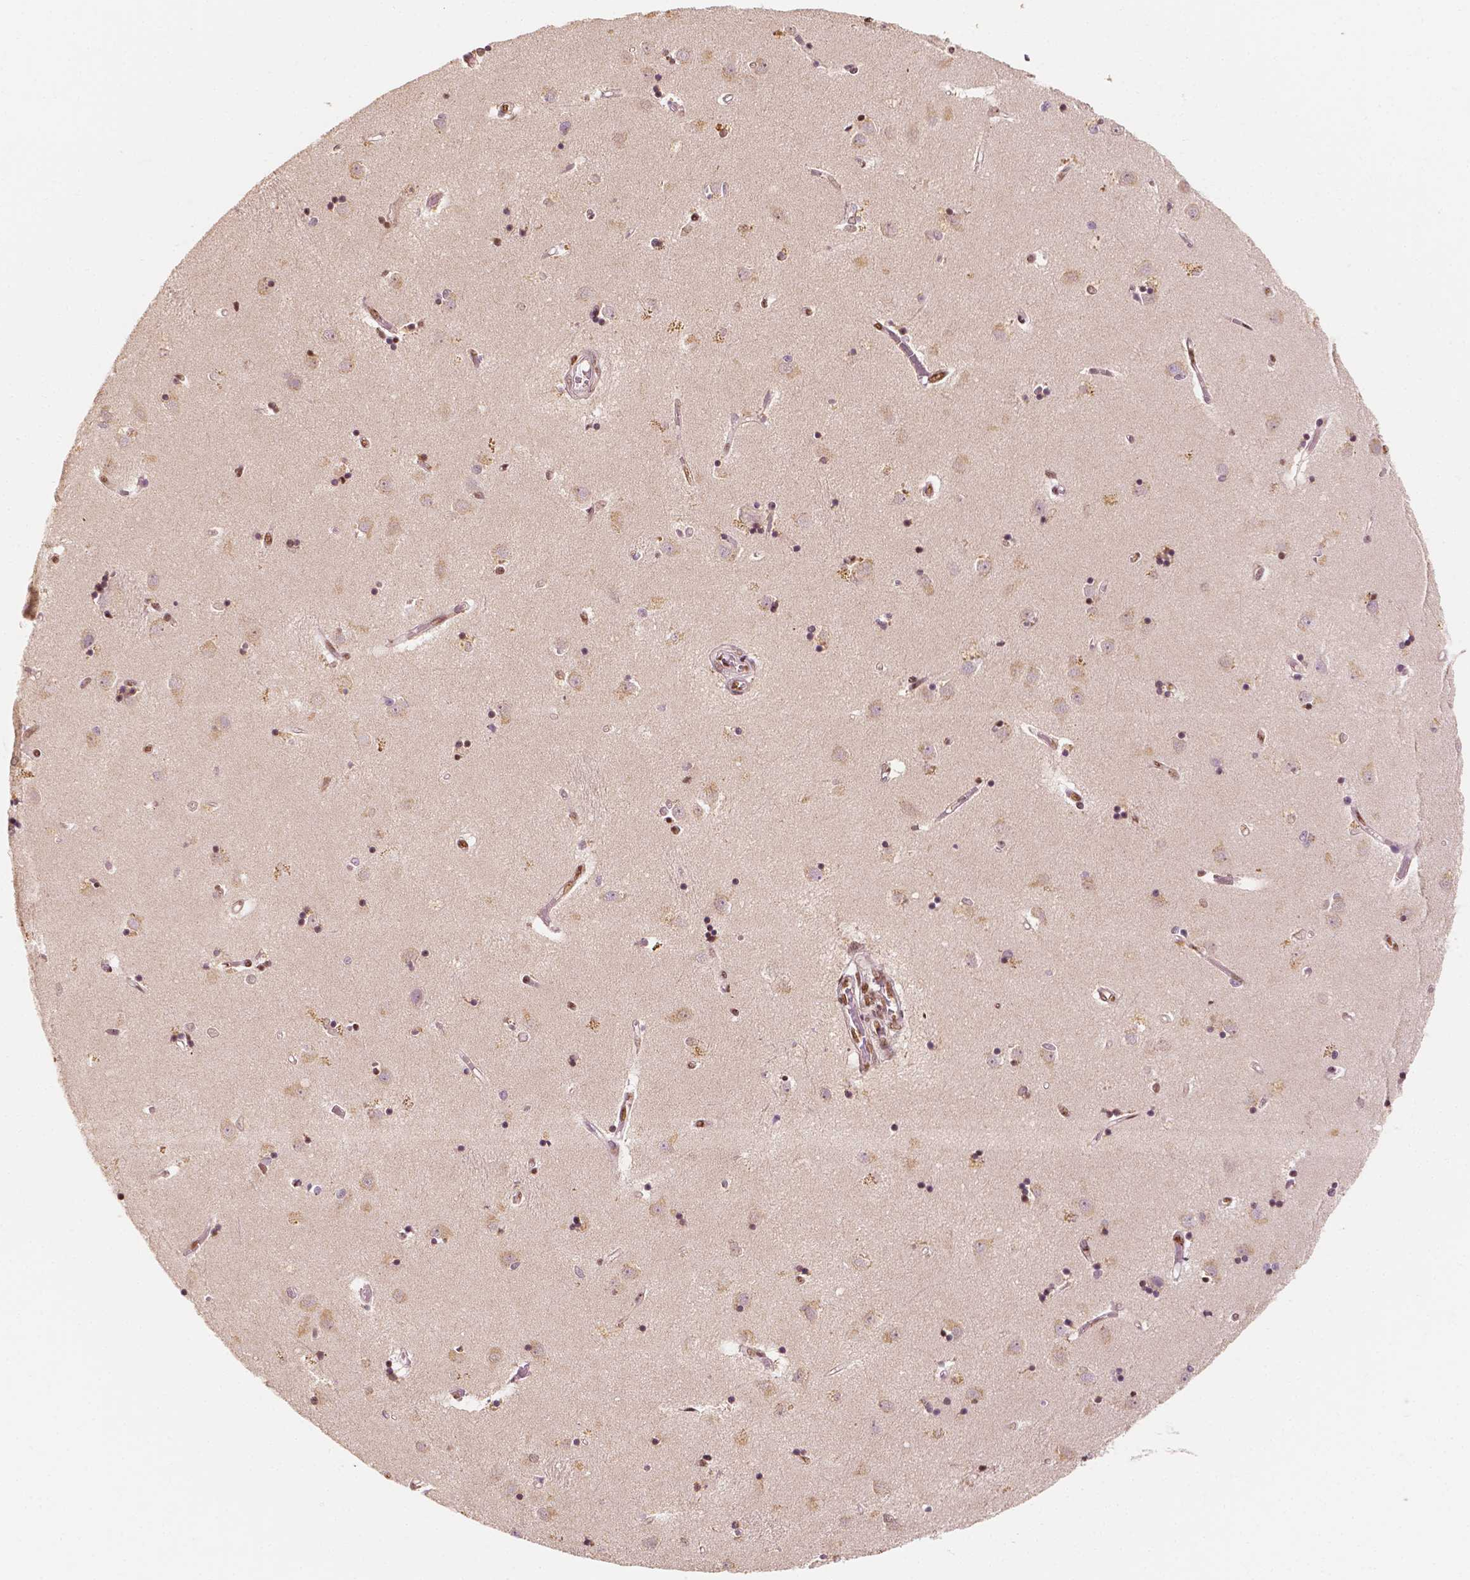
{"staining": {"intensity": "moderate", "quantity": "25%-75%", "location": "nuclear"}, "tissue": "caudate", "cell_type": "Glial cells", "image_type": "normal", "snomed": [{"axis": "morphology", "description": "Normal tissue, NOS"}, {"axis": "topography", "description": "Lateral ventricle wall"}], "caption": "Protein staining of normal caudate shows moderate nuclear staining in about 25%-75% of glial cells. The staining was performed using DAB (3,3'-diaminobenzidine) to visualize the protein expression in brown, while the nuclei were stained in blue with hematoxylin (Magnification: 20x).", "gene": "TBC1D17", "patient": {"sex": "male", "age": 54}}